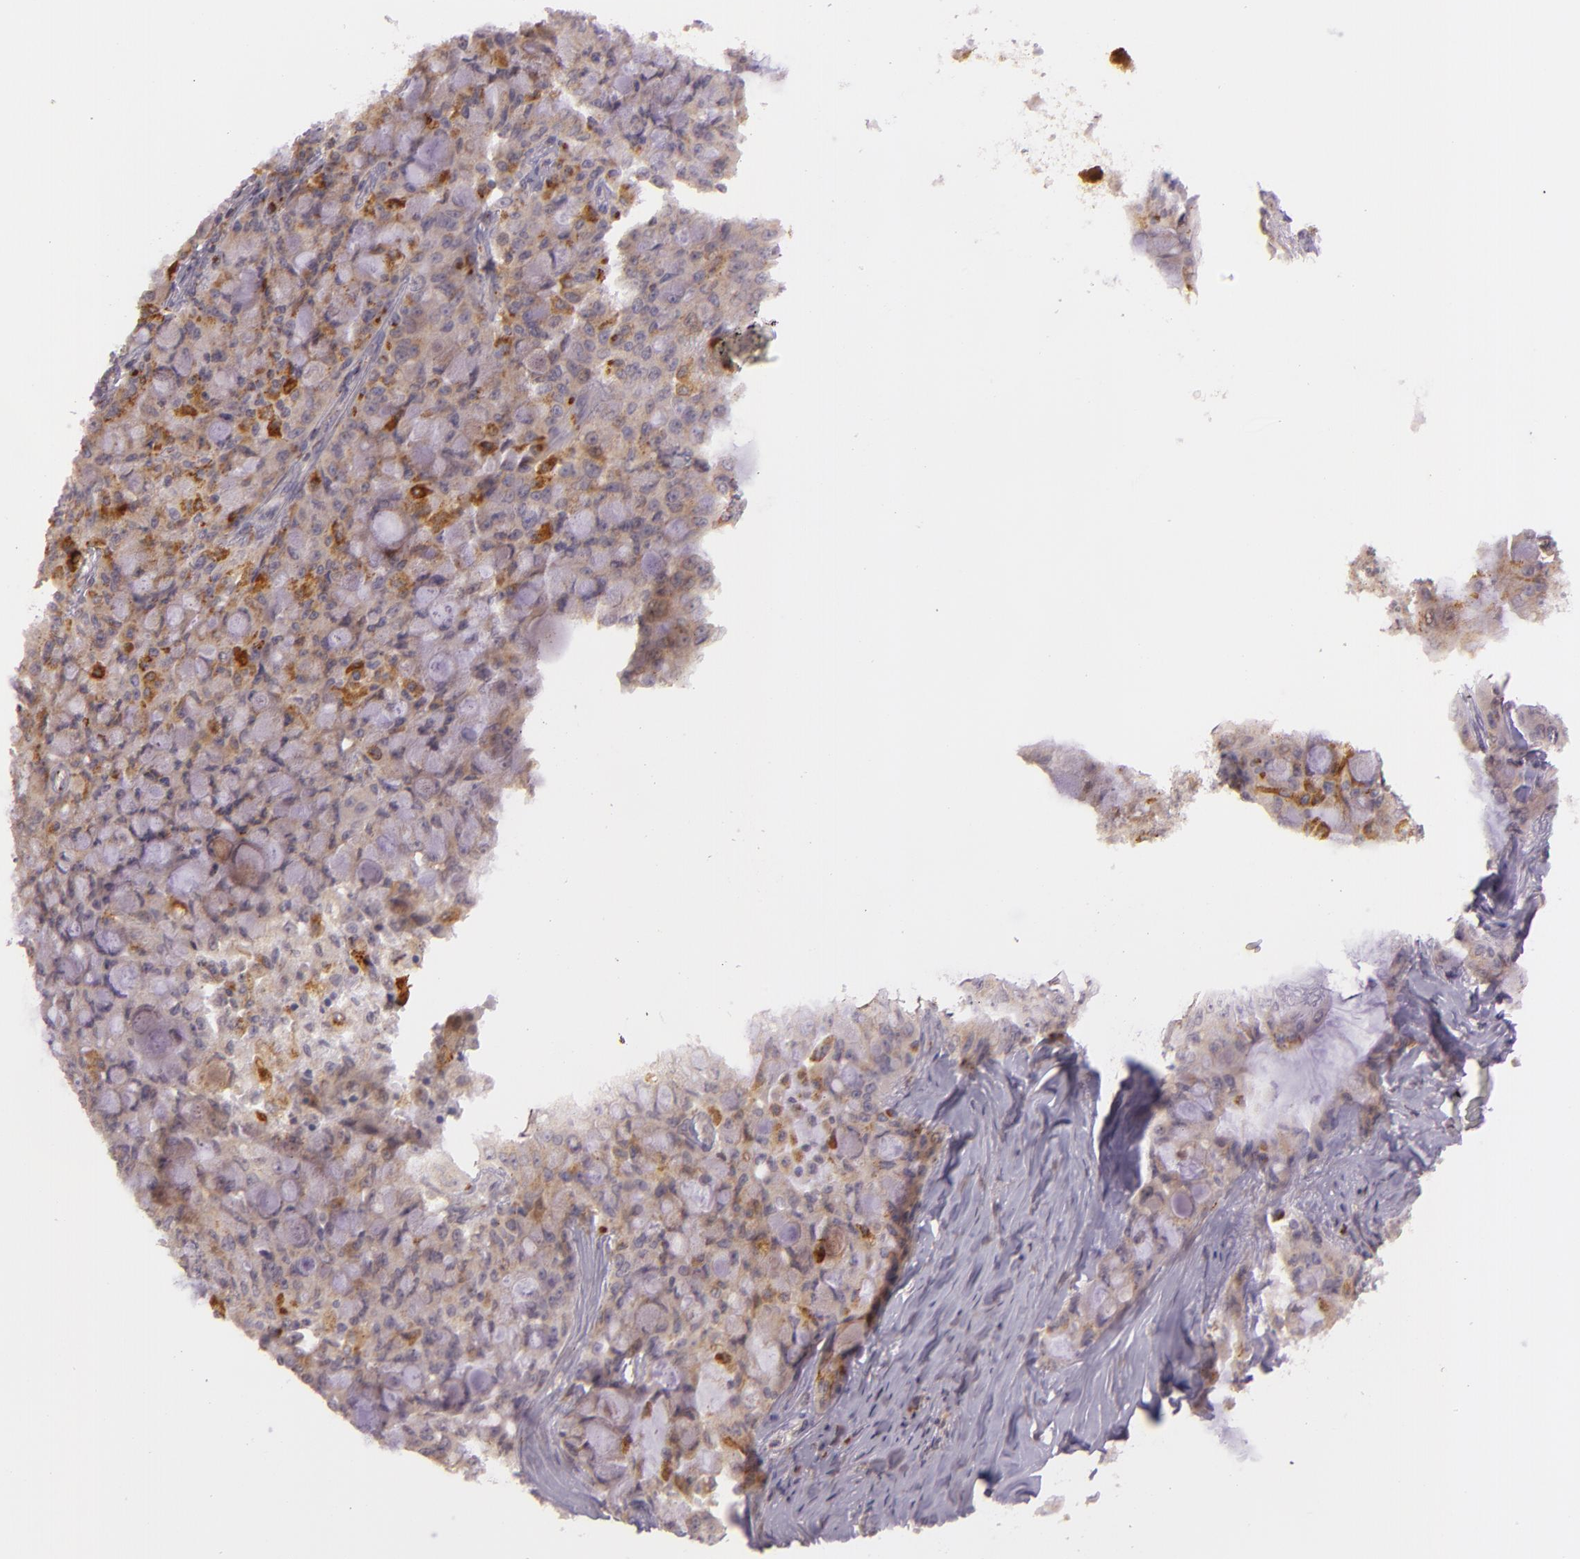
{"staining": {"intensity": "moderate", "quantity": "25%-75%", "location": "cytoplasmic/membranous"}, "tissue": "lung cancer", "cell_type": "Tumor cells", "image_type": "cancer", "snomed": [{"axis": "morphology", "description": "Adenocarcinoma, NOS"}, {"axis": "topography", "description": "Lung"}], "caption": "Immunohistochemistry photomicrograph of neoplastic tissue: human adenocarcinoma (lung) stained using IHC shows medium levels of moderate protein expression localized specifically in the cytoplasmic/membranous of tumor cells, appearing as a cytoplasmic/membranous brown color.", "gene": "LGMN", "patient": {"sex": "female", "age": 44}}